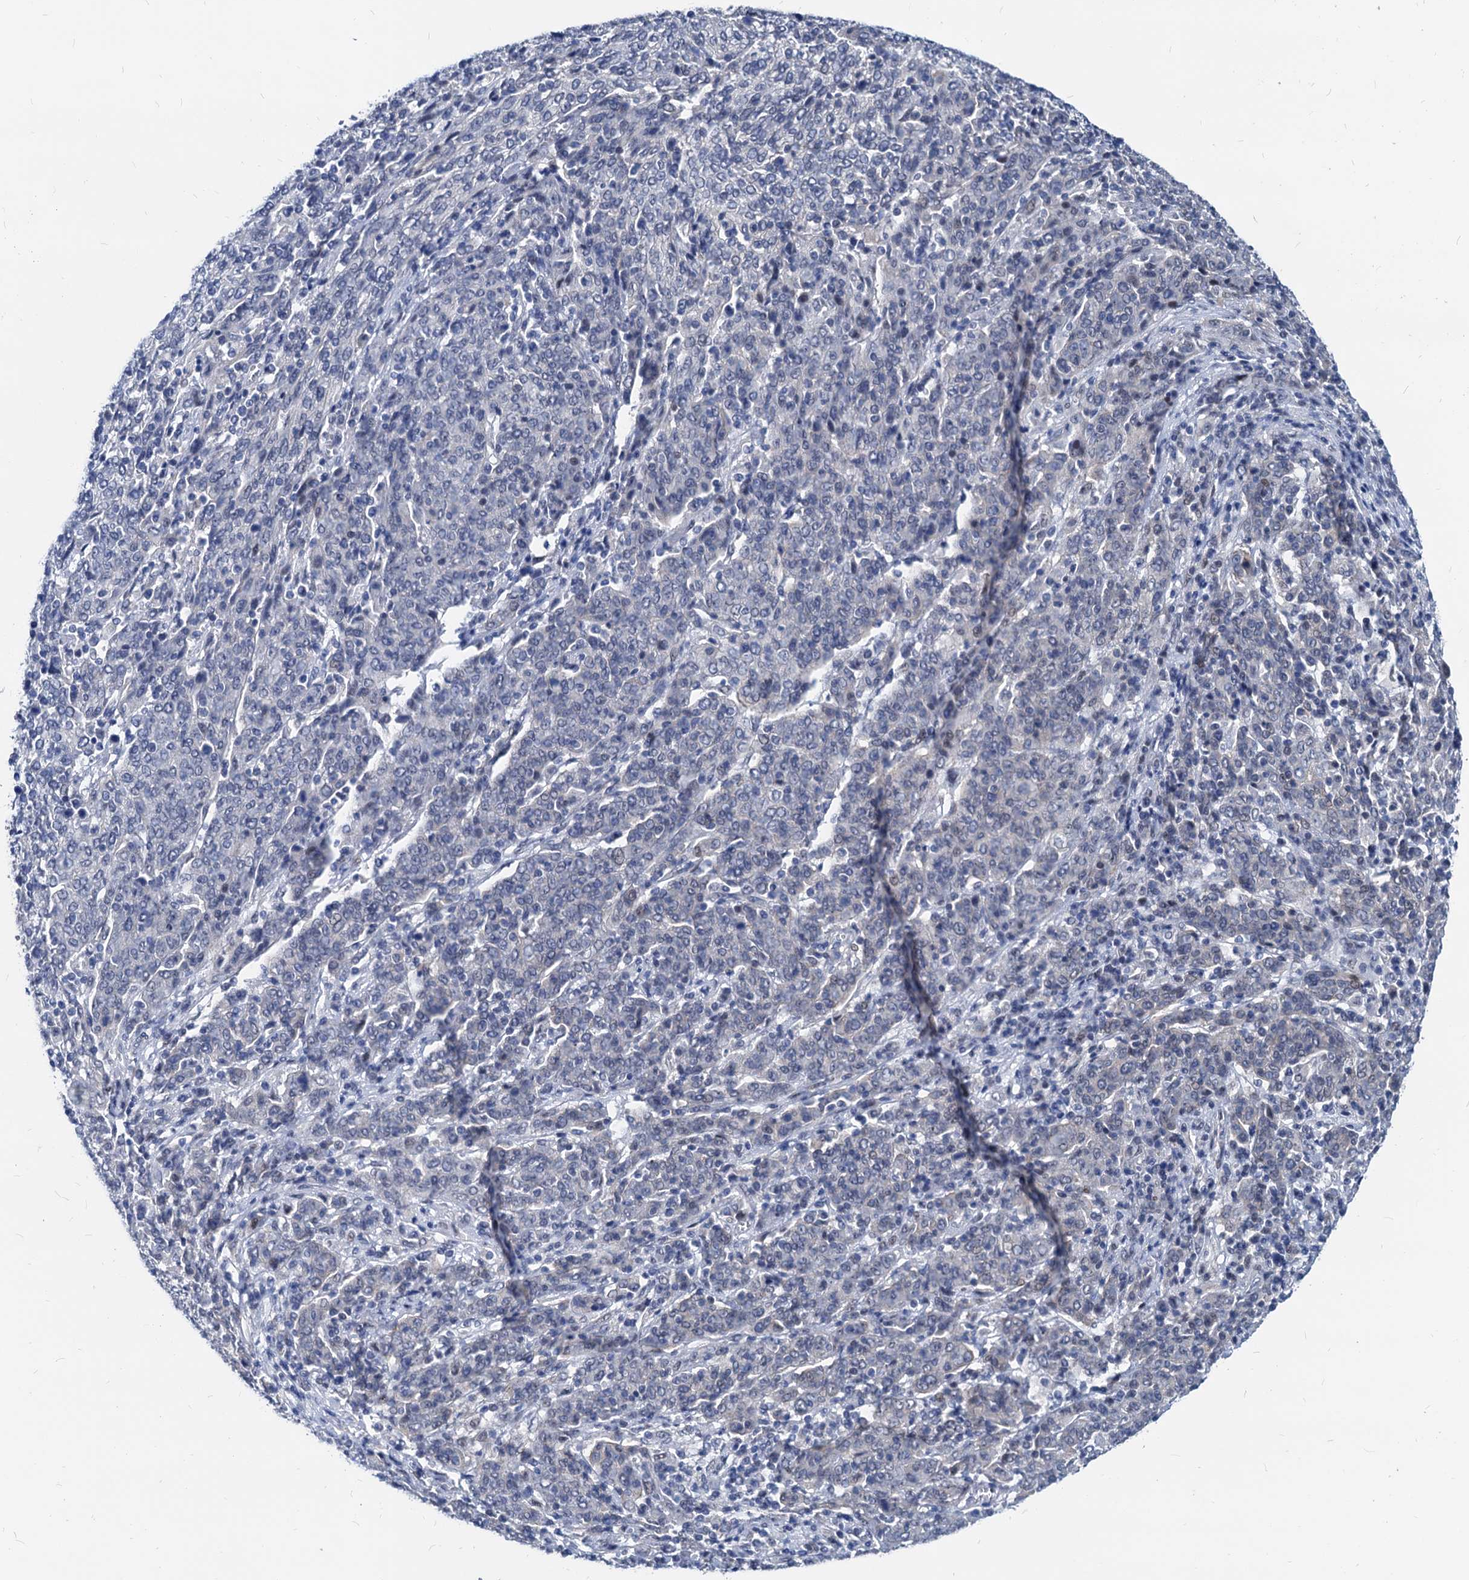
{"staining": {"intensity": "negative", "quantity": "none", "location": "none"}, "tissue": "cervical cancer", "cell_type": "Tumor cells", "image_type": "cancer", "snomed": [{"axis": "morphology", "description": "Squamous cell carcinoma, NOS"}, {"axis": "topography", "description": "Cervix"}], "caption": "A micrograph of human cervical squamous cell carcinoma is negative for staining in tumor cells.", "gene": "HSF2", "patient": {"sex": "female", "age": 67}}